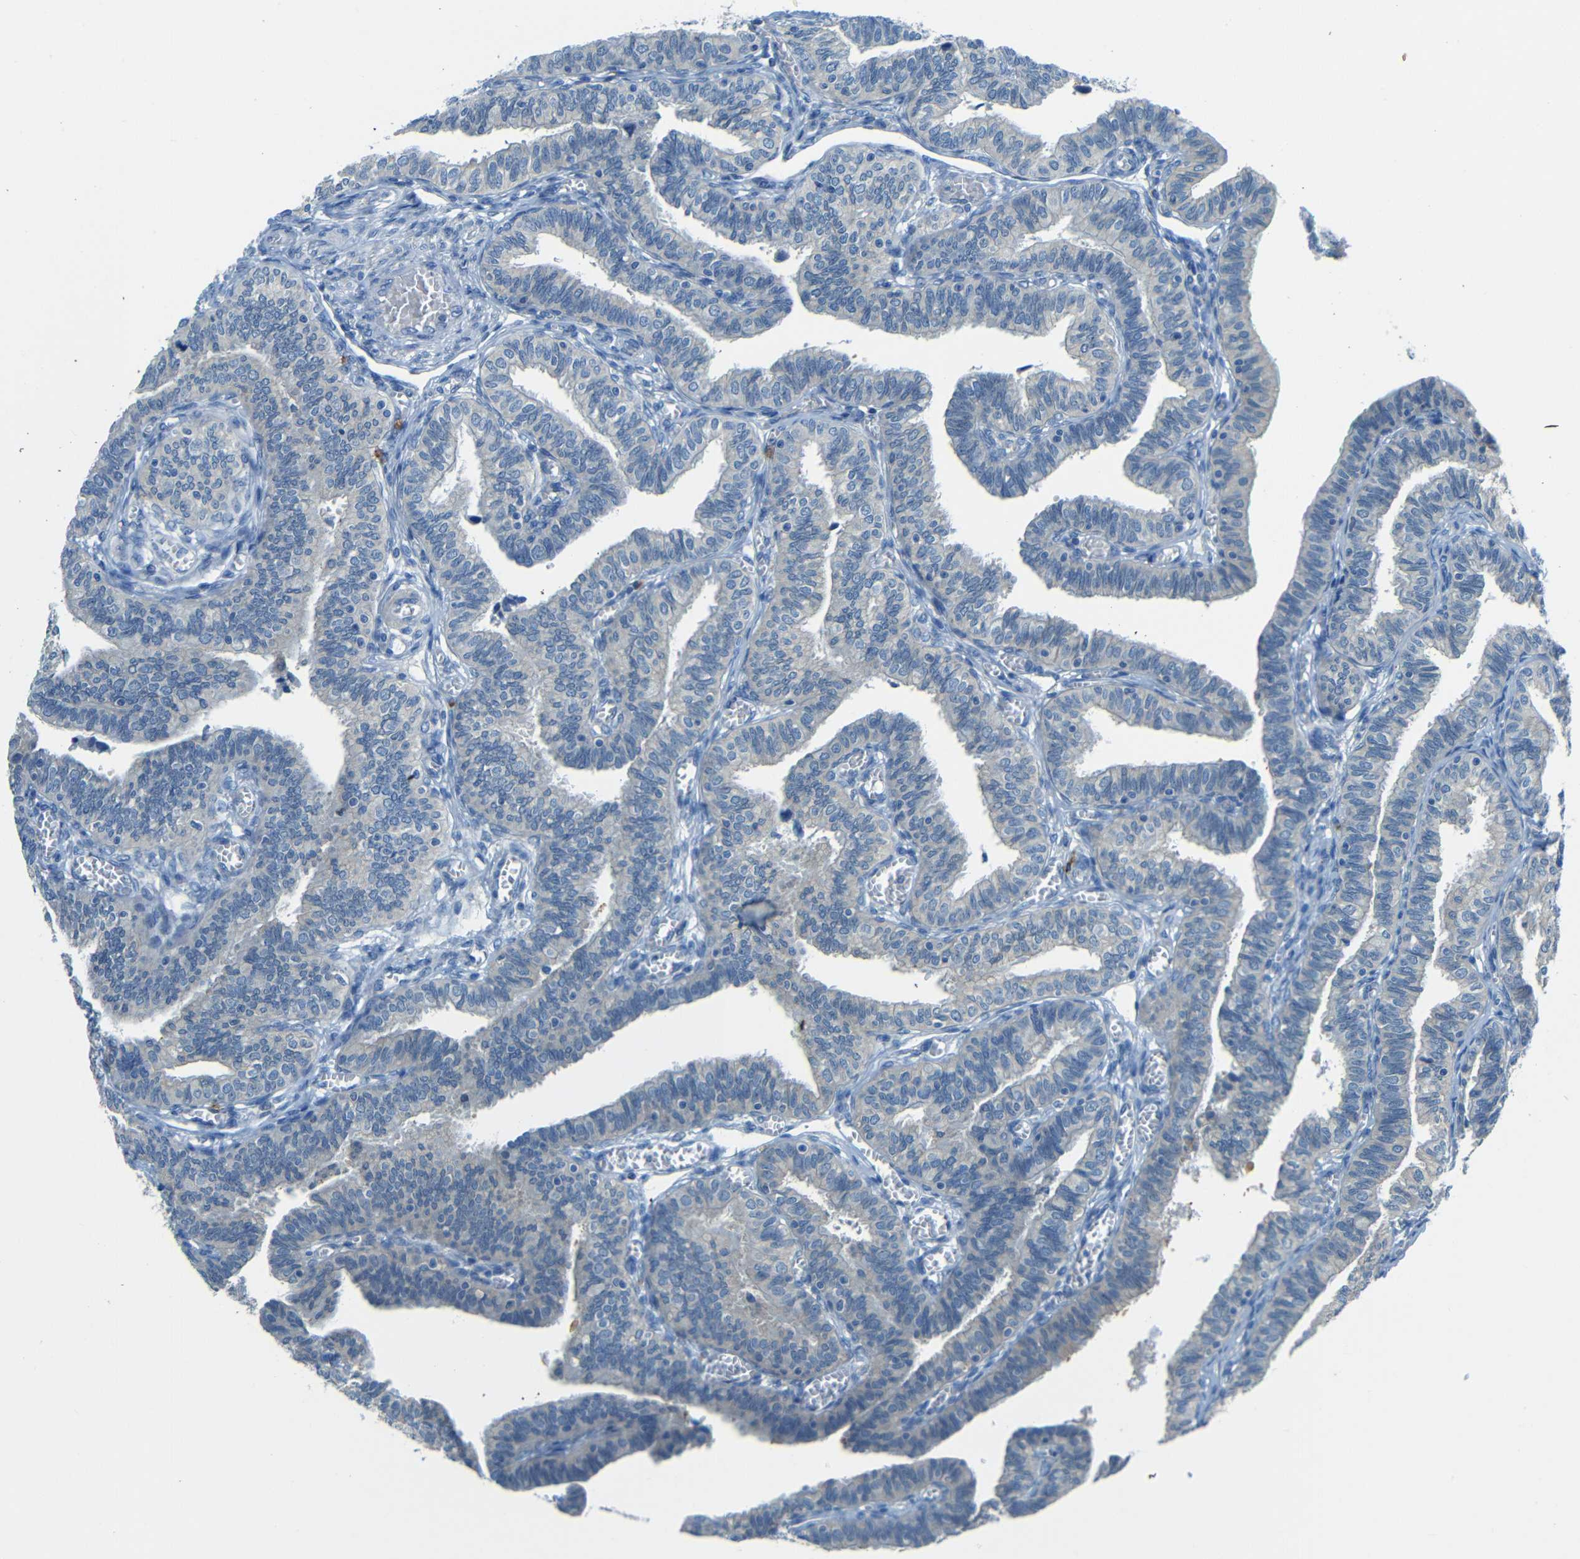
{"staining": {"intensity": "weak", "quantity": "<25%", "location": "cytoplasmic/membranous"}, "tissue": "fallopian tube", "cell_type": "Glandular cells", "image_type": "normal", "snomed": [{"axis": "morphology", "description": "Normal tissue, NOS"}, {"axis": "topography", "description": "Fallopian tube"}], "caption": "Immunohistochemistry (IHC) of normal human fallopian tube displays no staining in glandular cells. (DAB immunohistochemistry with hematoxylin counter stain).", "gene": "CYP26B1", "patient": {"sex": "female", "age": 46}}